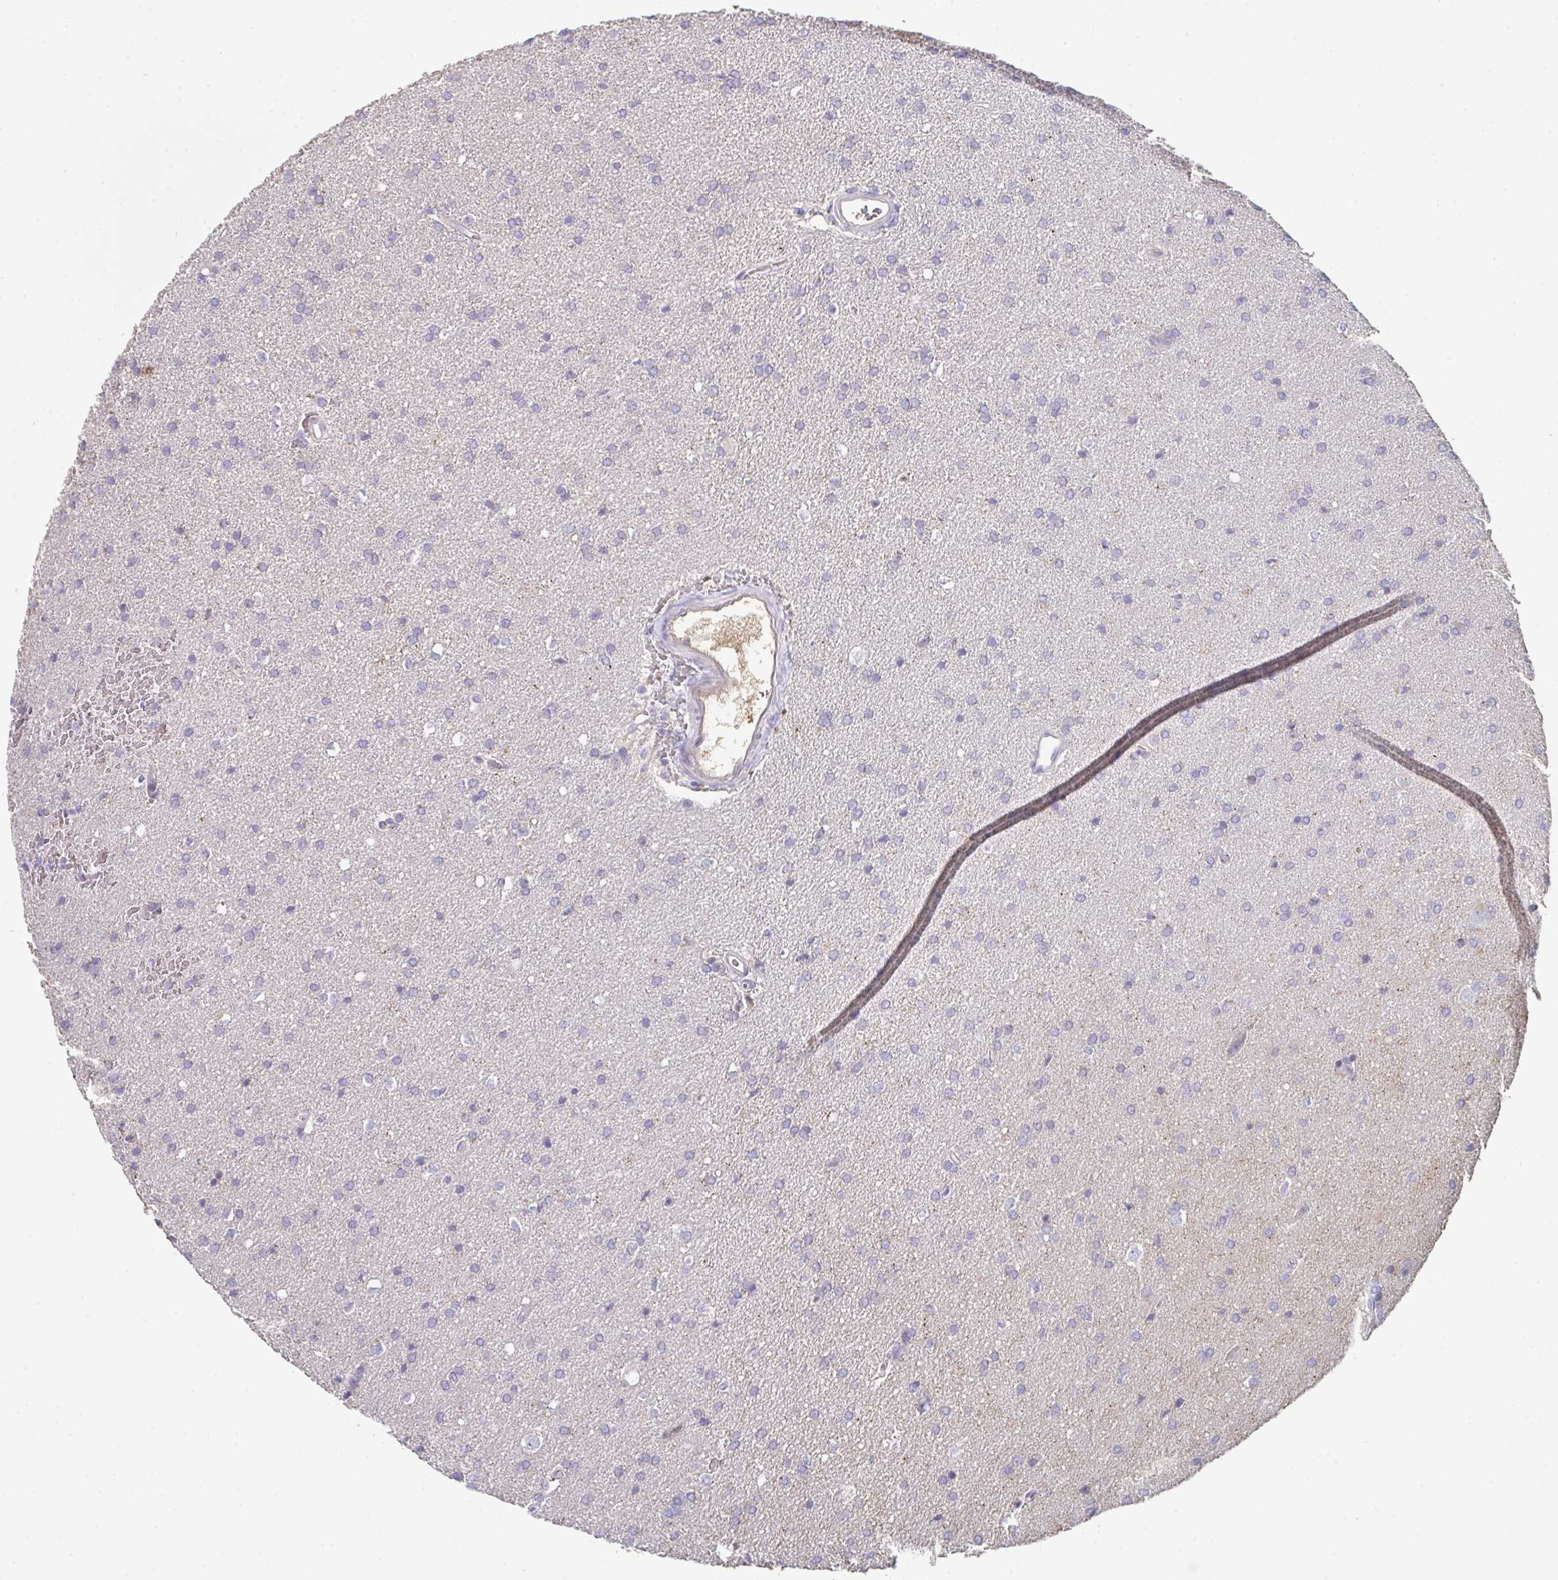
{"staining": {"intensity": "negative", "quantity": "none", "location": "none"}, "tissue": "glioma", "cell_type": "Tumor cells", "image_type": "cancer", "snomed": [{"axis": "morphology", "description": "Glioma, malignant, Low grade"}, {"axis": "topography", "description": "Brain"}], "caption": "Immunohistochemistry (IHC) histopathology image of glioma stained for a protein (brown), which reveals no positivity in tumor cells.", "gene": "HGFAC", "patient": {"sex": "female", "age": 34}}